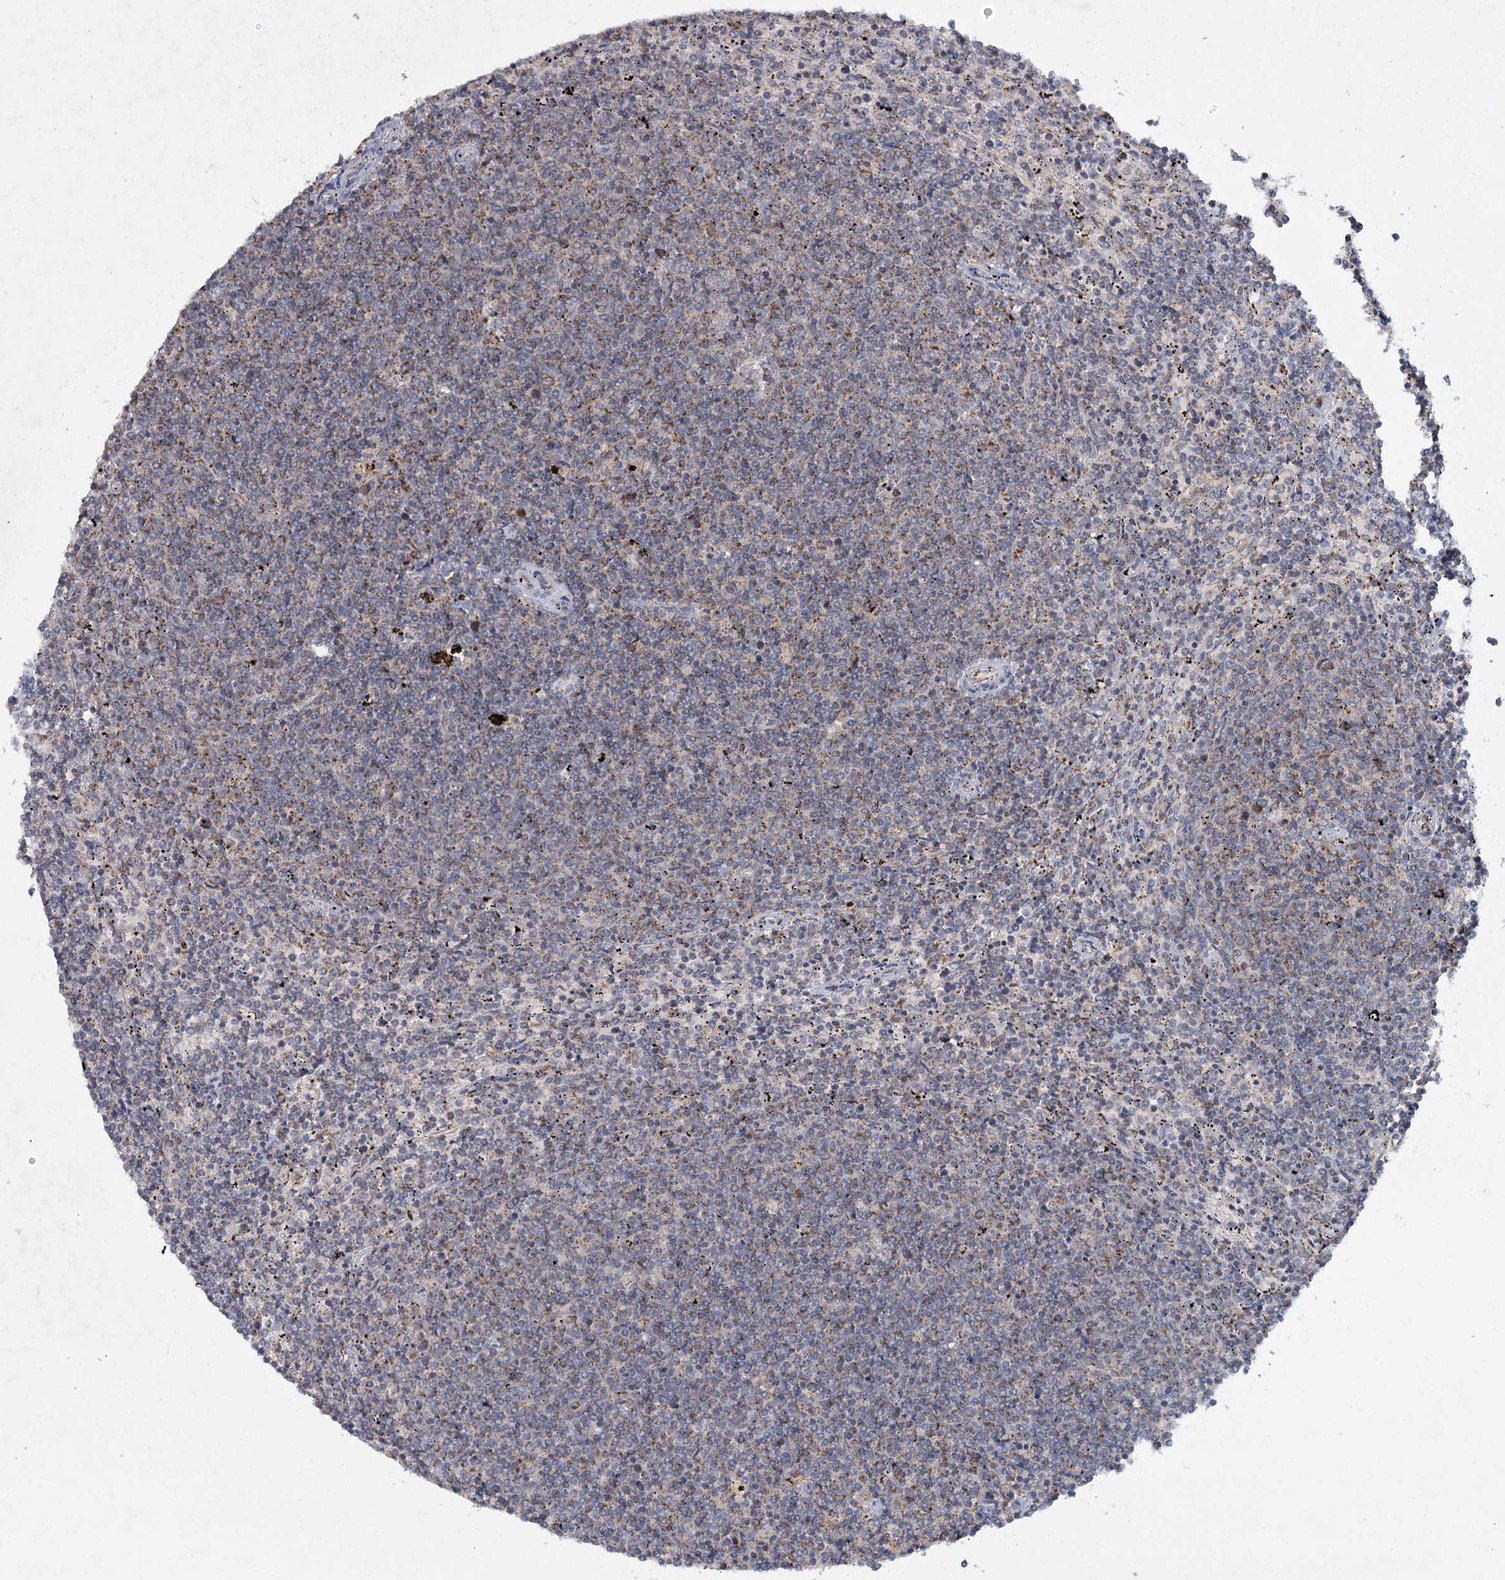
{"staining": {"intensity": "weak", "quantity": "25%-75%", "location": "cytoplasmic/membranous"}, "tissue": "lymphoma", "cell_type": "Tumor cells", "image_type": "cancer", "snomed": [{"axis": "morphology", "description": "Malignant lymphoma, non-Hodgkin's type, Low grade"}, {"axis": "topography", "description": "Spleen"}], "caption": "A high-resolution image shows immunohistochemistry staining of low-grade malignant lymphoma, non-Hodgkin's type, which reveals weak cytoplasmic/membranous positivity in approximately 25%-75% of tumor cells.", "gene": "MRPL44", "patient": {"sex": "female", "age": 50}}